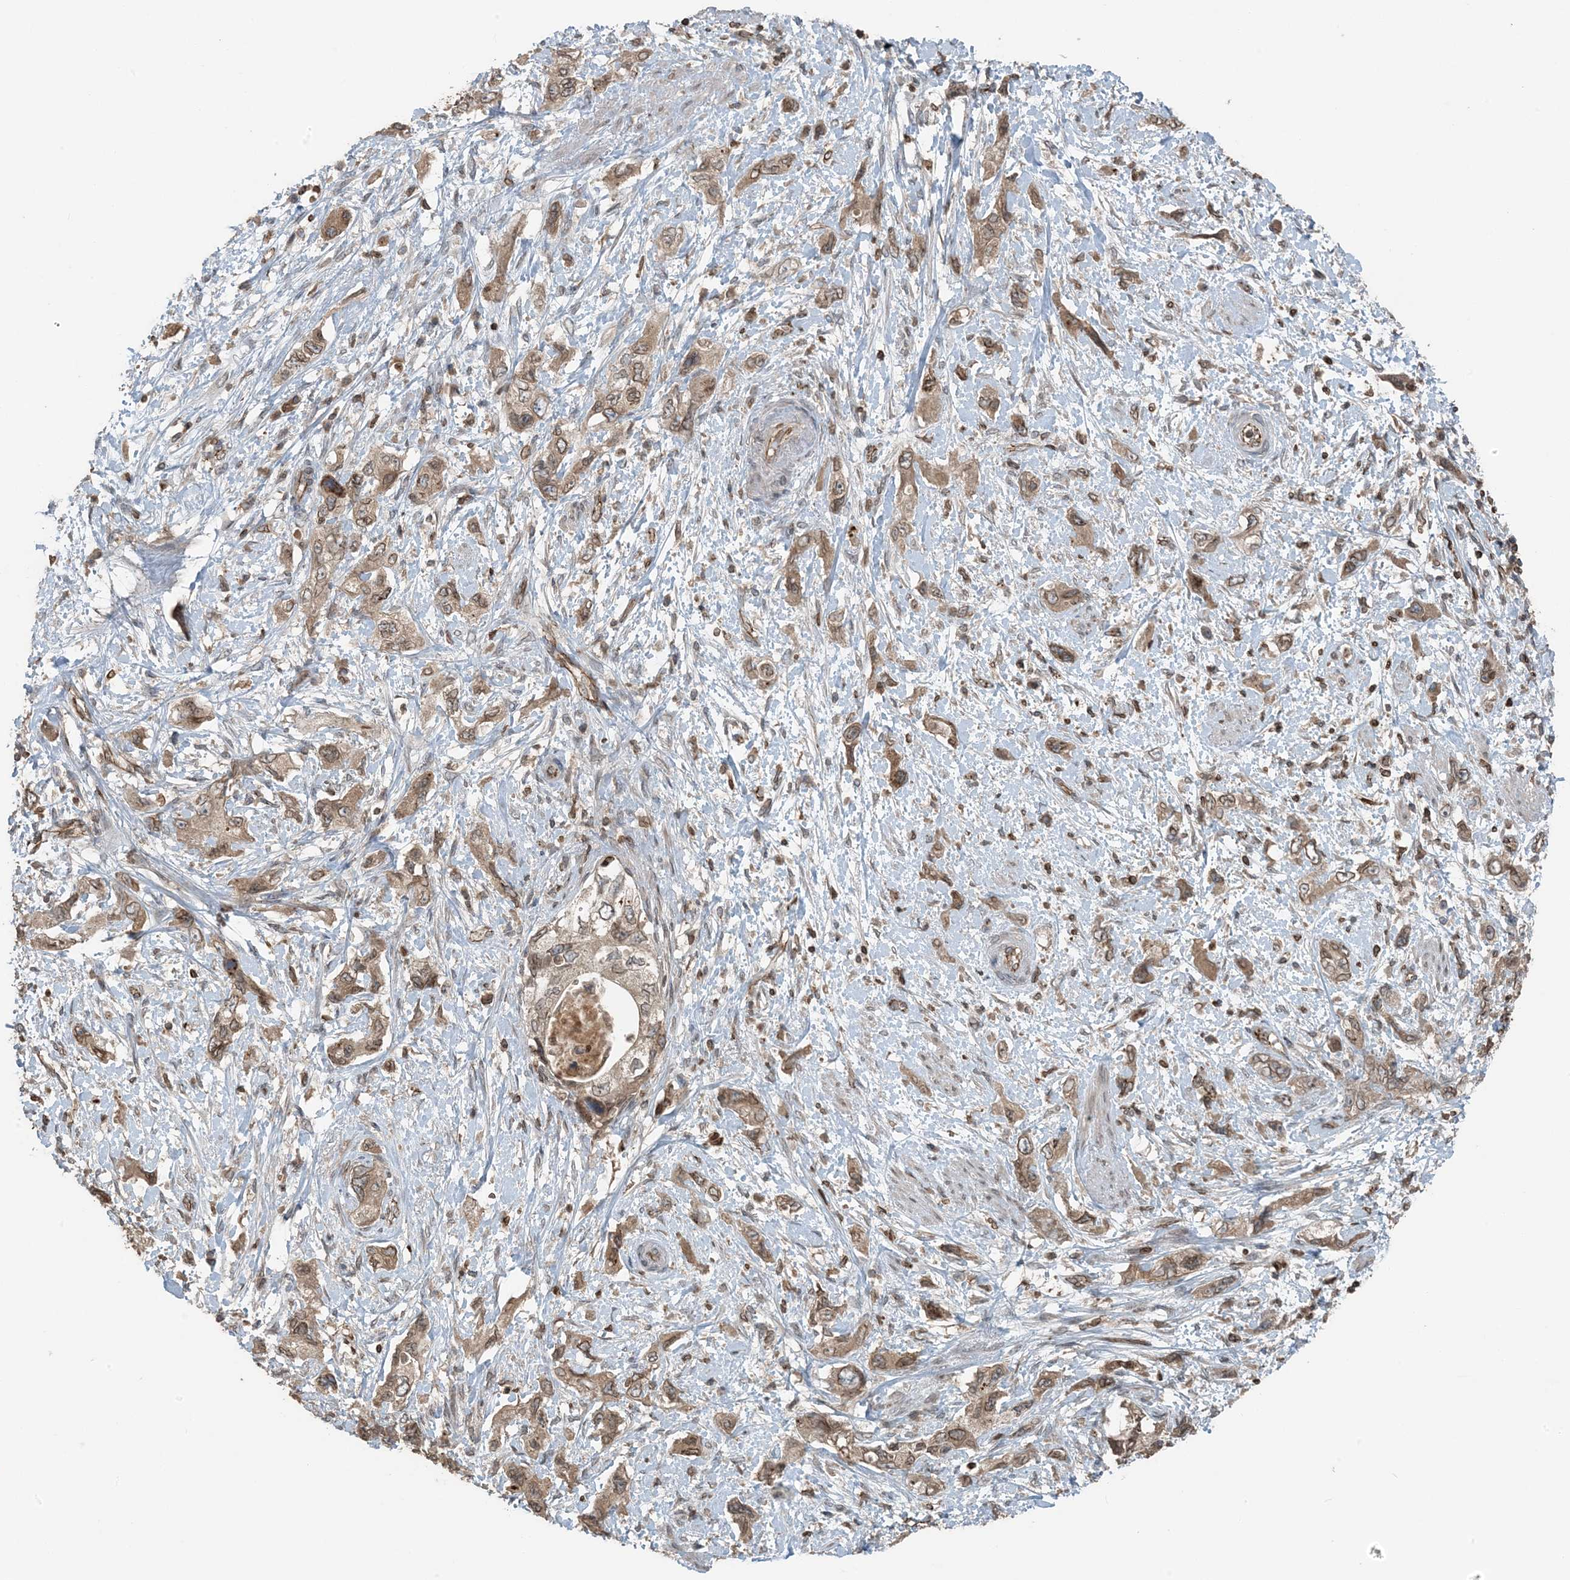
{"staining": {"intensity": "moderate", "quantity": ">75%", "location": "cytoplasmic/membranous,nuclear"}, "tissue": "pancreatic cancer", "cell_type": "Tumor cells", "image_type": "cancer", "snomed": [{"axis": "morphology", "description": "Adenocarcinoma, NOS"}, {"axis": "topography", "description": "Pancreas"}], "caption": "Brown immunohistochemical staining in pancreatic adenocarcinoma shows moderate cytoplasmic/membranous and nuclear staining in approximately >75% of tumor cells.", "gene": "ZFAND2B", "patient": {"sex": "female", "age": 73}}